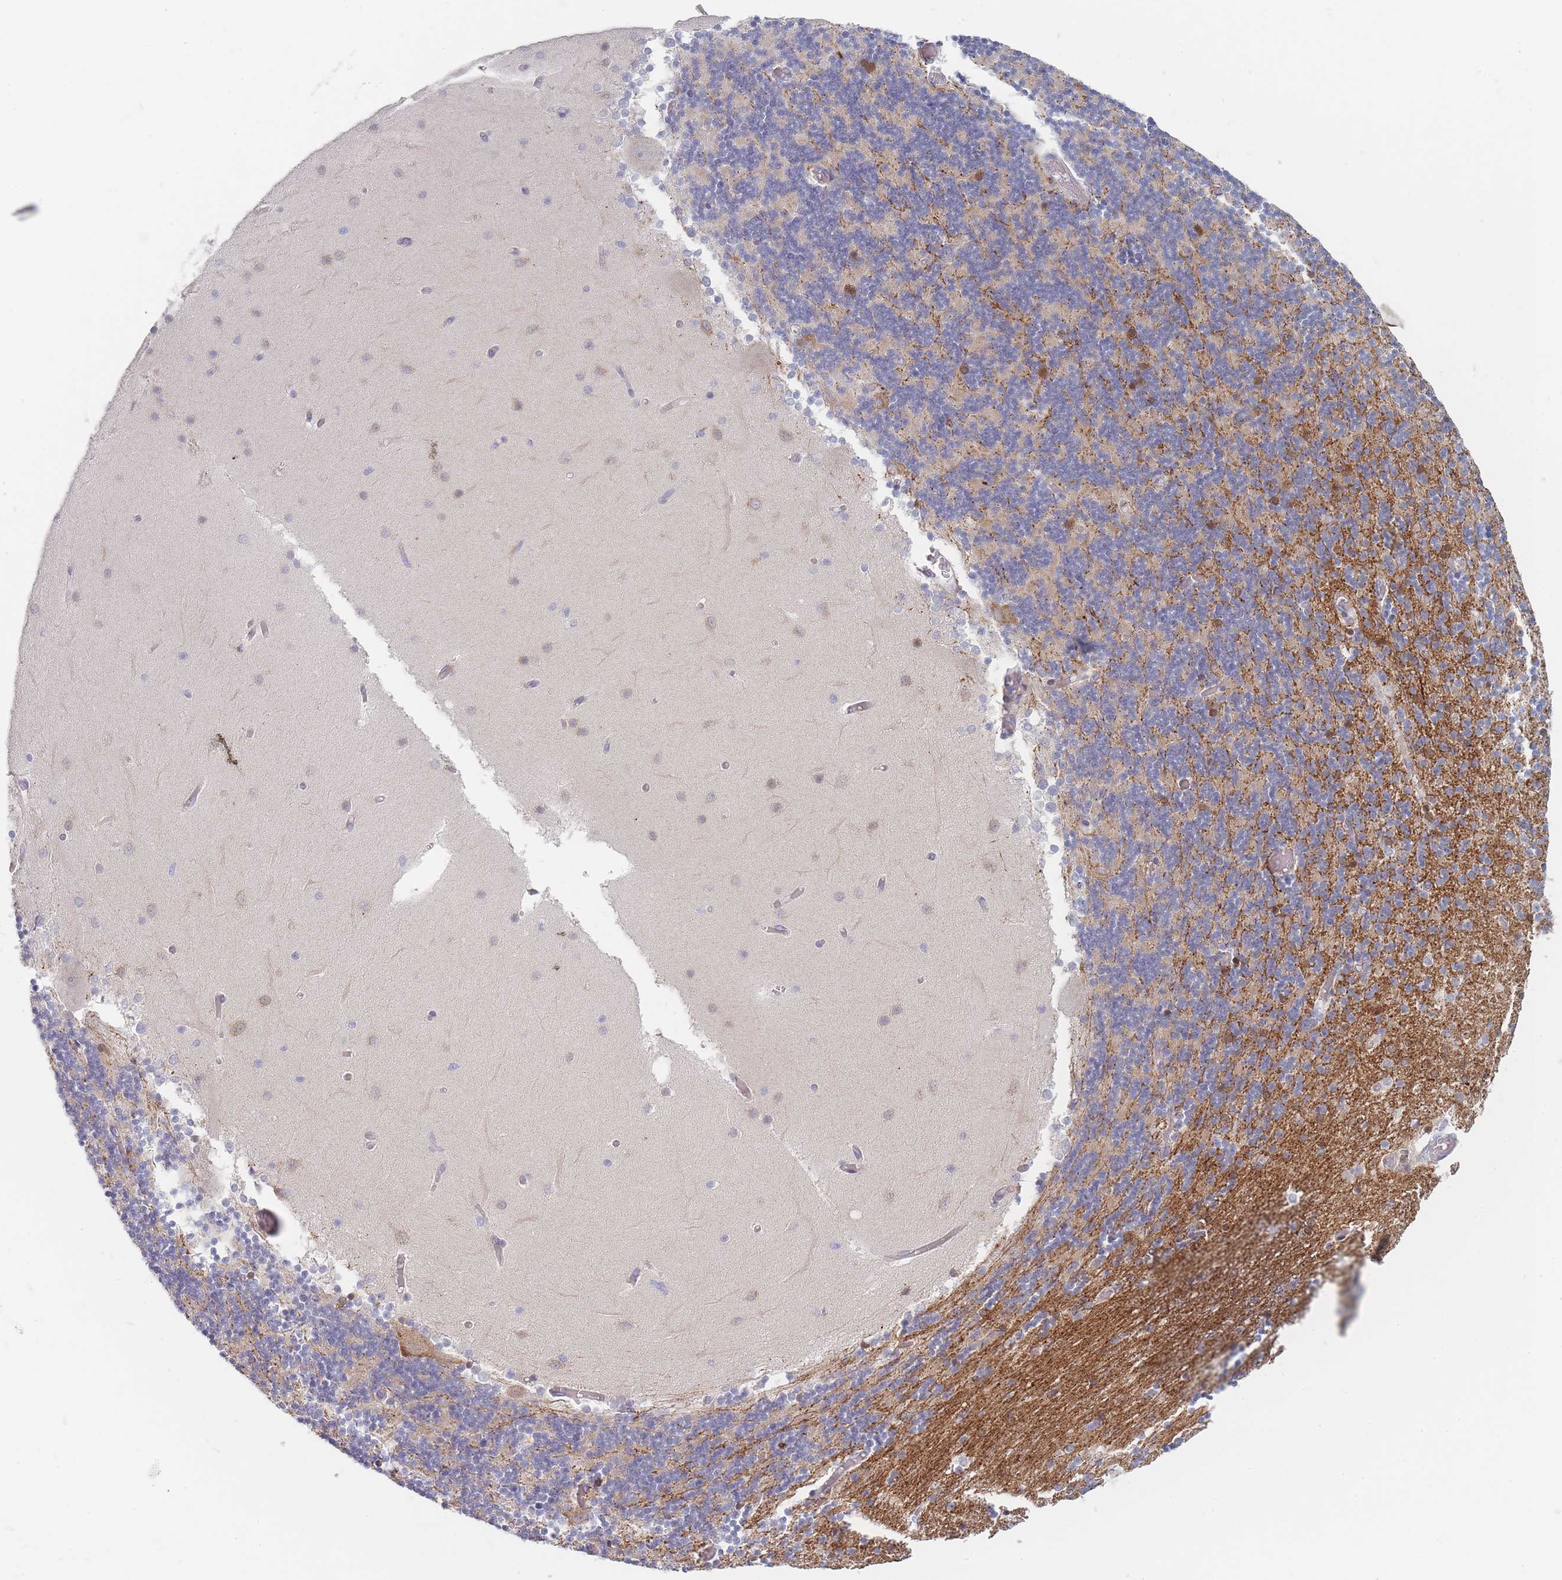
{"staining": {"intensity": "moderate", "quantity": "<25%", "location": "cytoplasmic/membranous,nuclear"}, "tissue": "cerebellum", "cell_type": "Cells in granular layer", "image_type": "normal", "snomed": [{"axis": "morphology", "description": "Normal tissue, NOS"}, {"axis": "topography", "description": "Cerebellum"}], "caption": "Moderate cytoplasmic/membranous,nuclear protein staining is seen in approximately <25% of cells in granular layer in cerebellum. (Brightfield microscopy of DAB IHC at high magnification).", "gene": "SPATS1", "patient": {"sex": "female", "age": 28}}